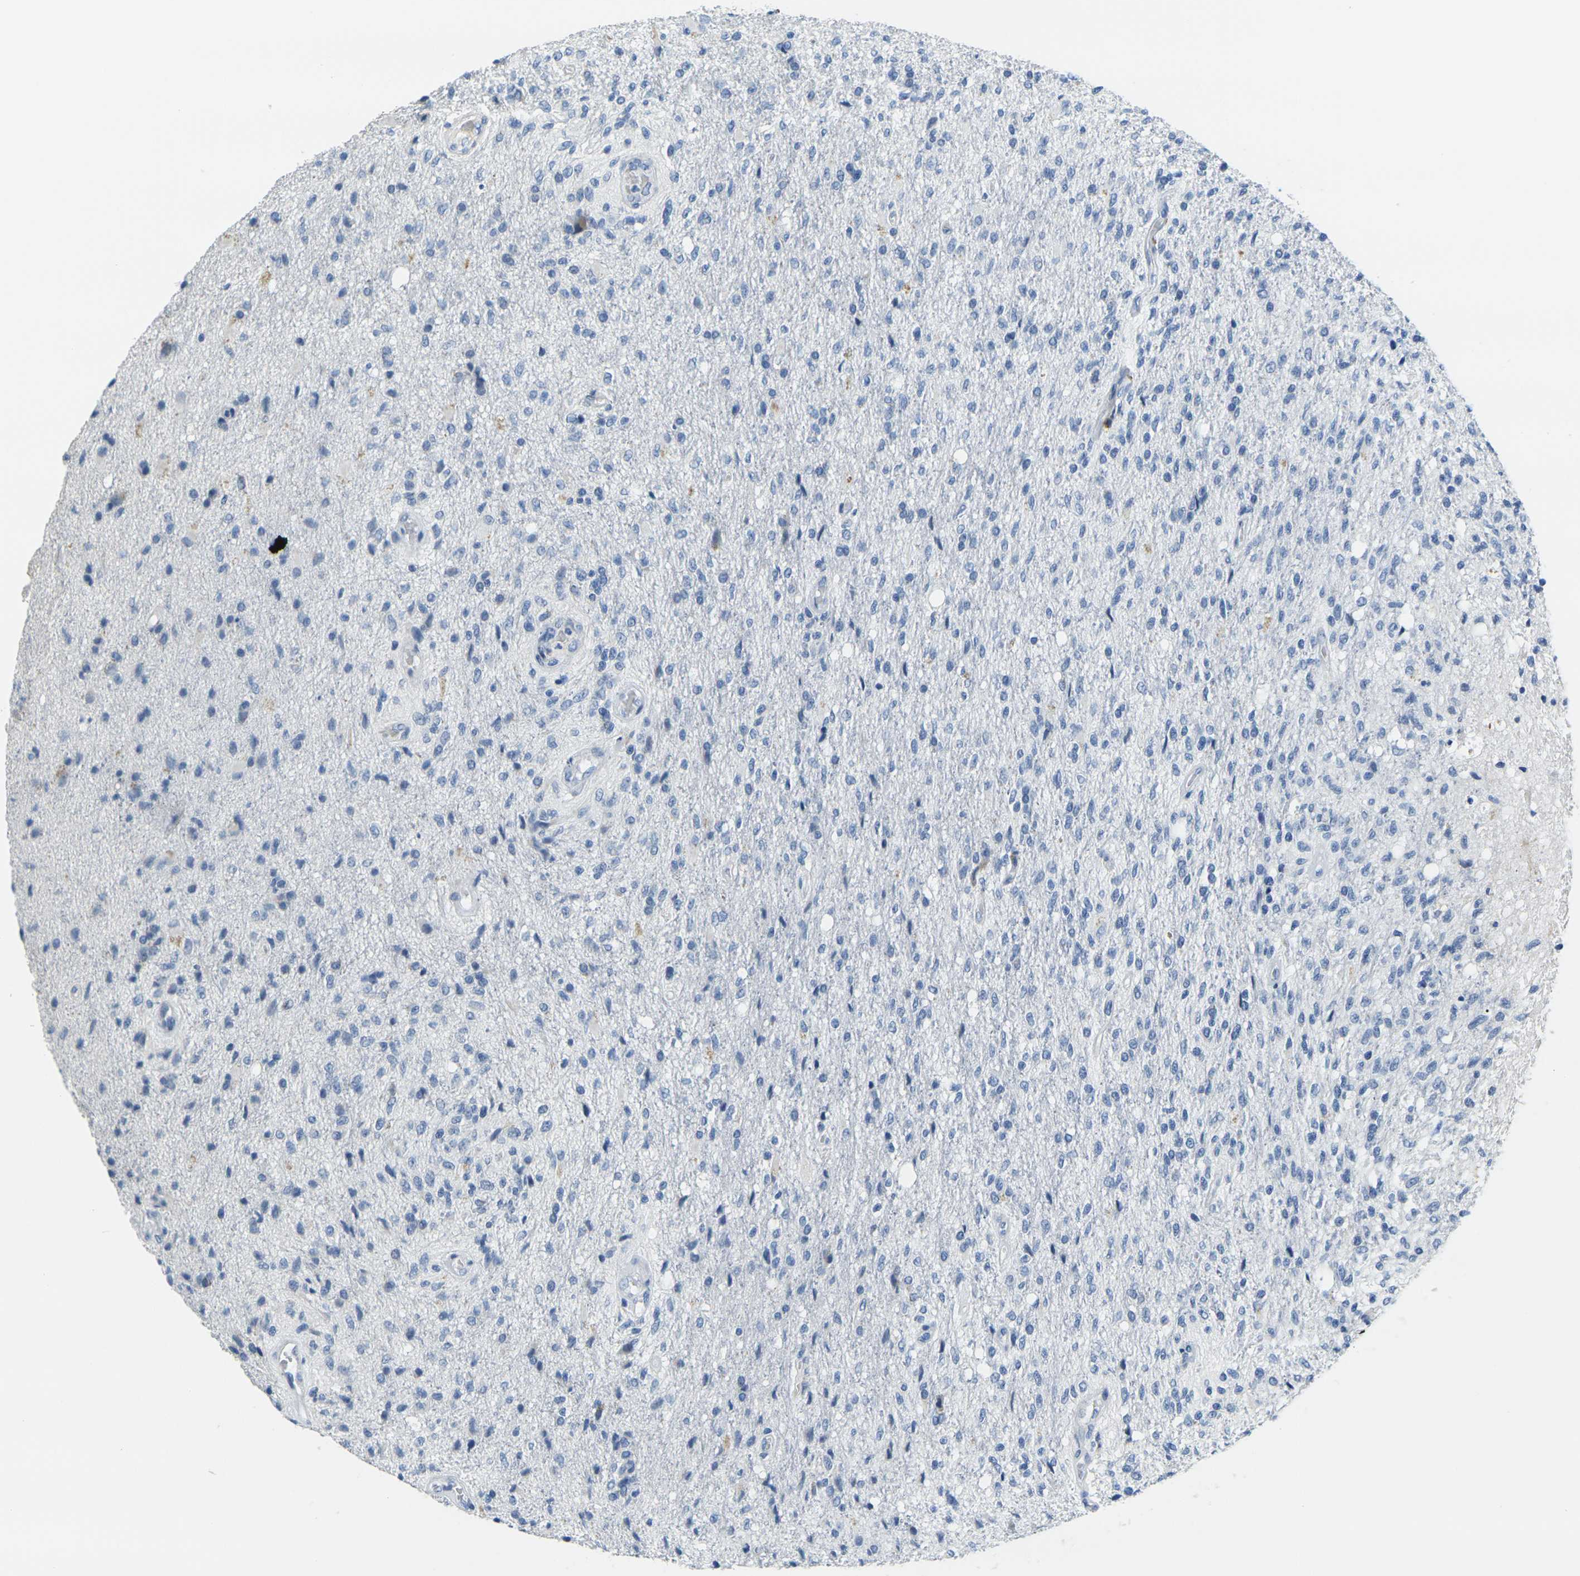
{"staining": {"intensity": "negative", "quantity": "none", "location": "none"}, "tissue": "glioma", "cell_type": "Tumor cells", "image_type": "cancer", "snomed": [{"axis": "morphology", "description": "Normal tissue, NOS"}, {"axis": "morphology", "description": "Glioma, malignant, High grade"}, {"axis": "topography", "description": "Cerebral cortex"}], "caption": "IHC micrograph of neoplastic tissue: human malignant glioma (high-grade) stained with DAB (3,3'-diaminobenzidine) exhibits no significant protein expression in tumor cells.", "gene": "GPR15", "patient": {"sex": "male", "age": 77}}